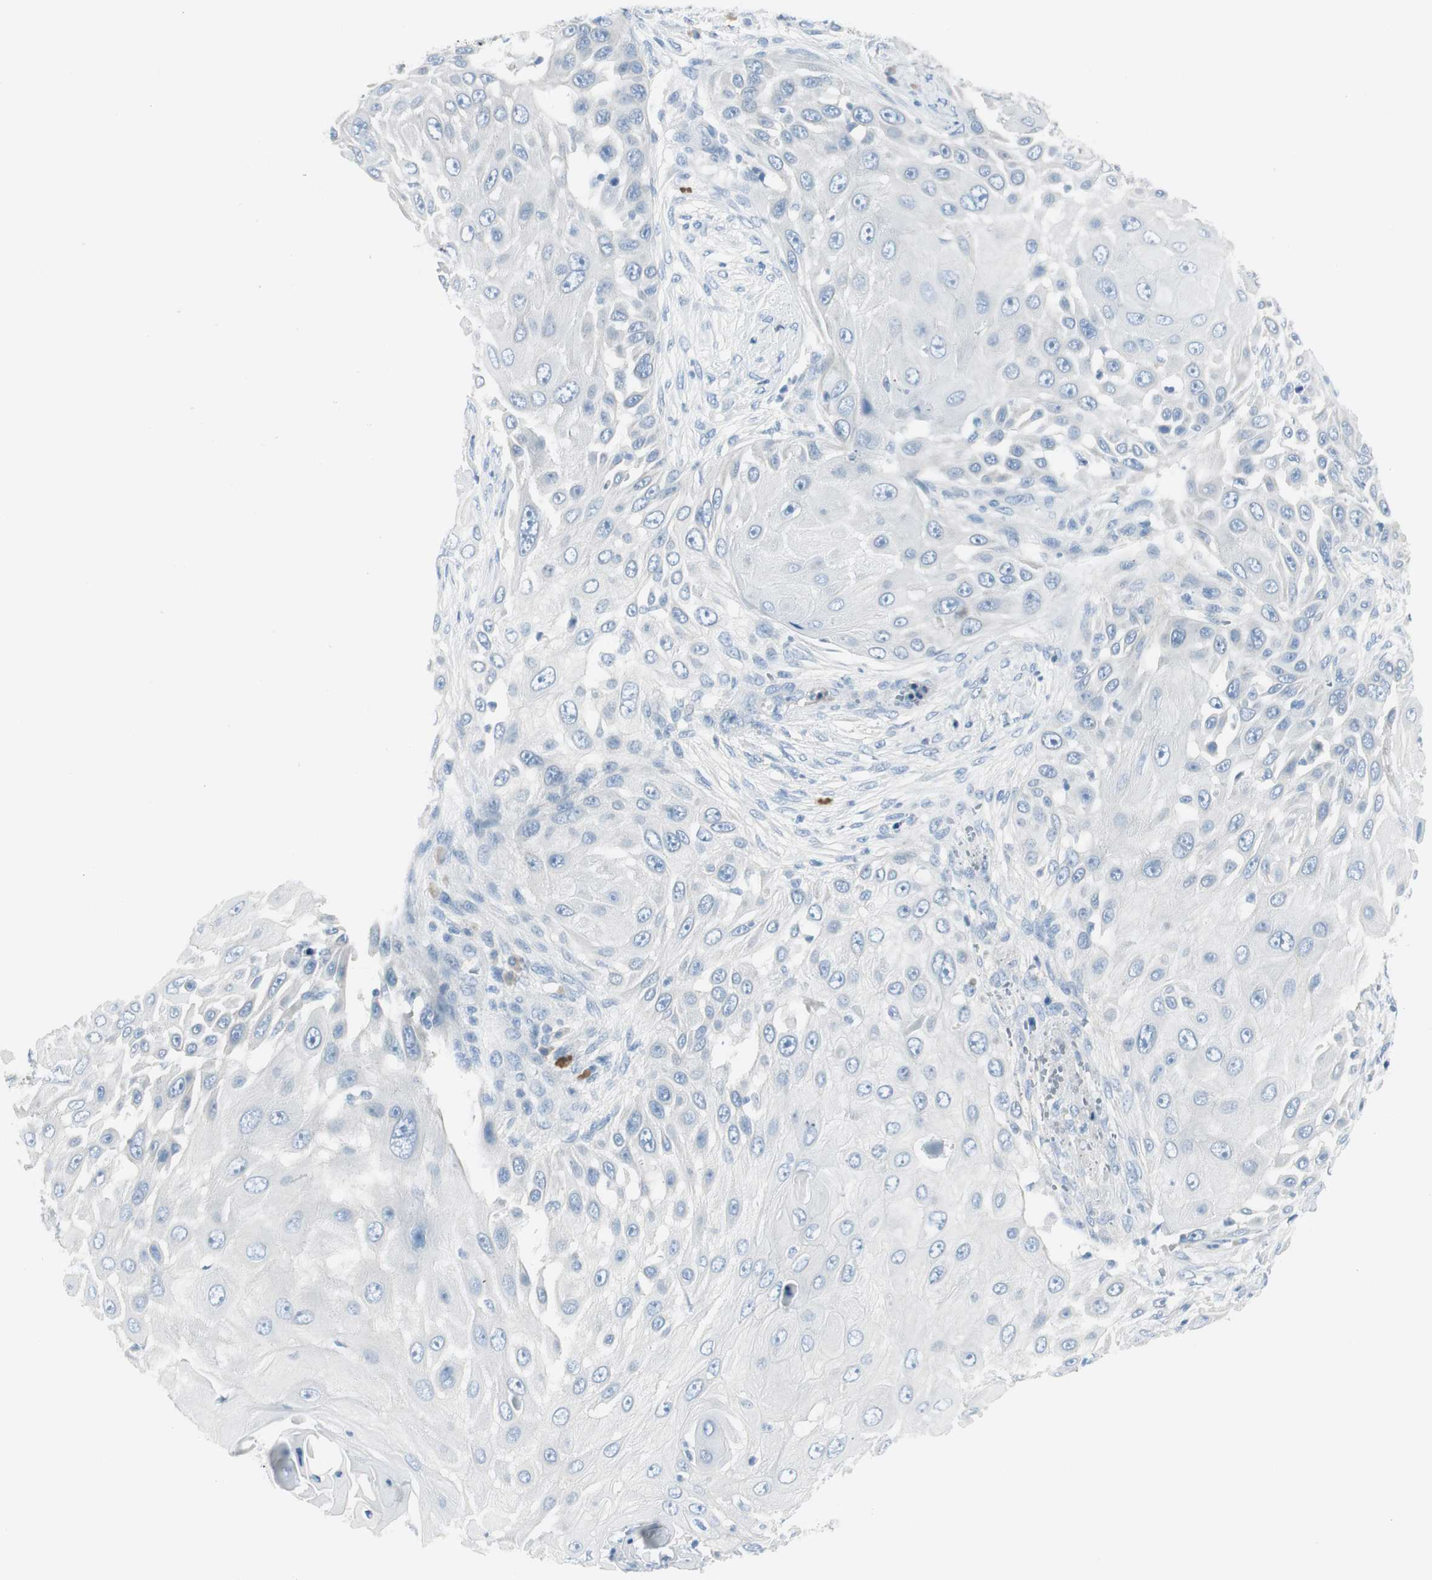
{"staining": {"intensity": "negative", "quantity": "none", "location": "none"}, "tissue": "skin cancer", "cell_type": "Tumor cells", "image_type": "cancer", "snomed": [{"axis": "morphology", "description": "Squamous cell carcinoma, NOS"}, {"axis": "topography", "description": "Skin"}], "caption": "A high-resolution histopathology image shows immunohistochemistry (IHC) staining of skin cancer, which demonstrates no significant staining in tumor cells.", "gene": "CACNA2D1", "patient": {"sex": "female", "age": 44}}